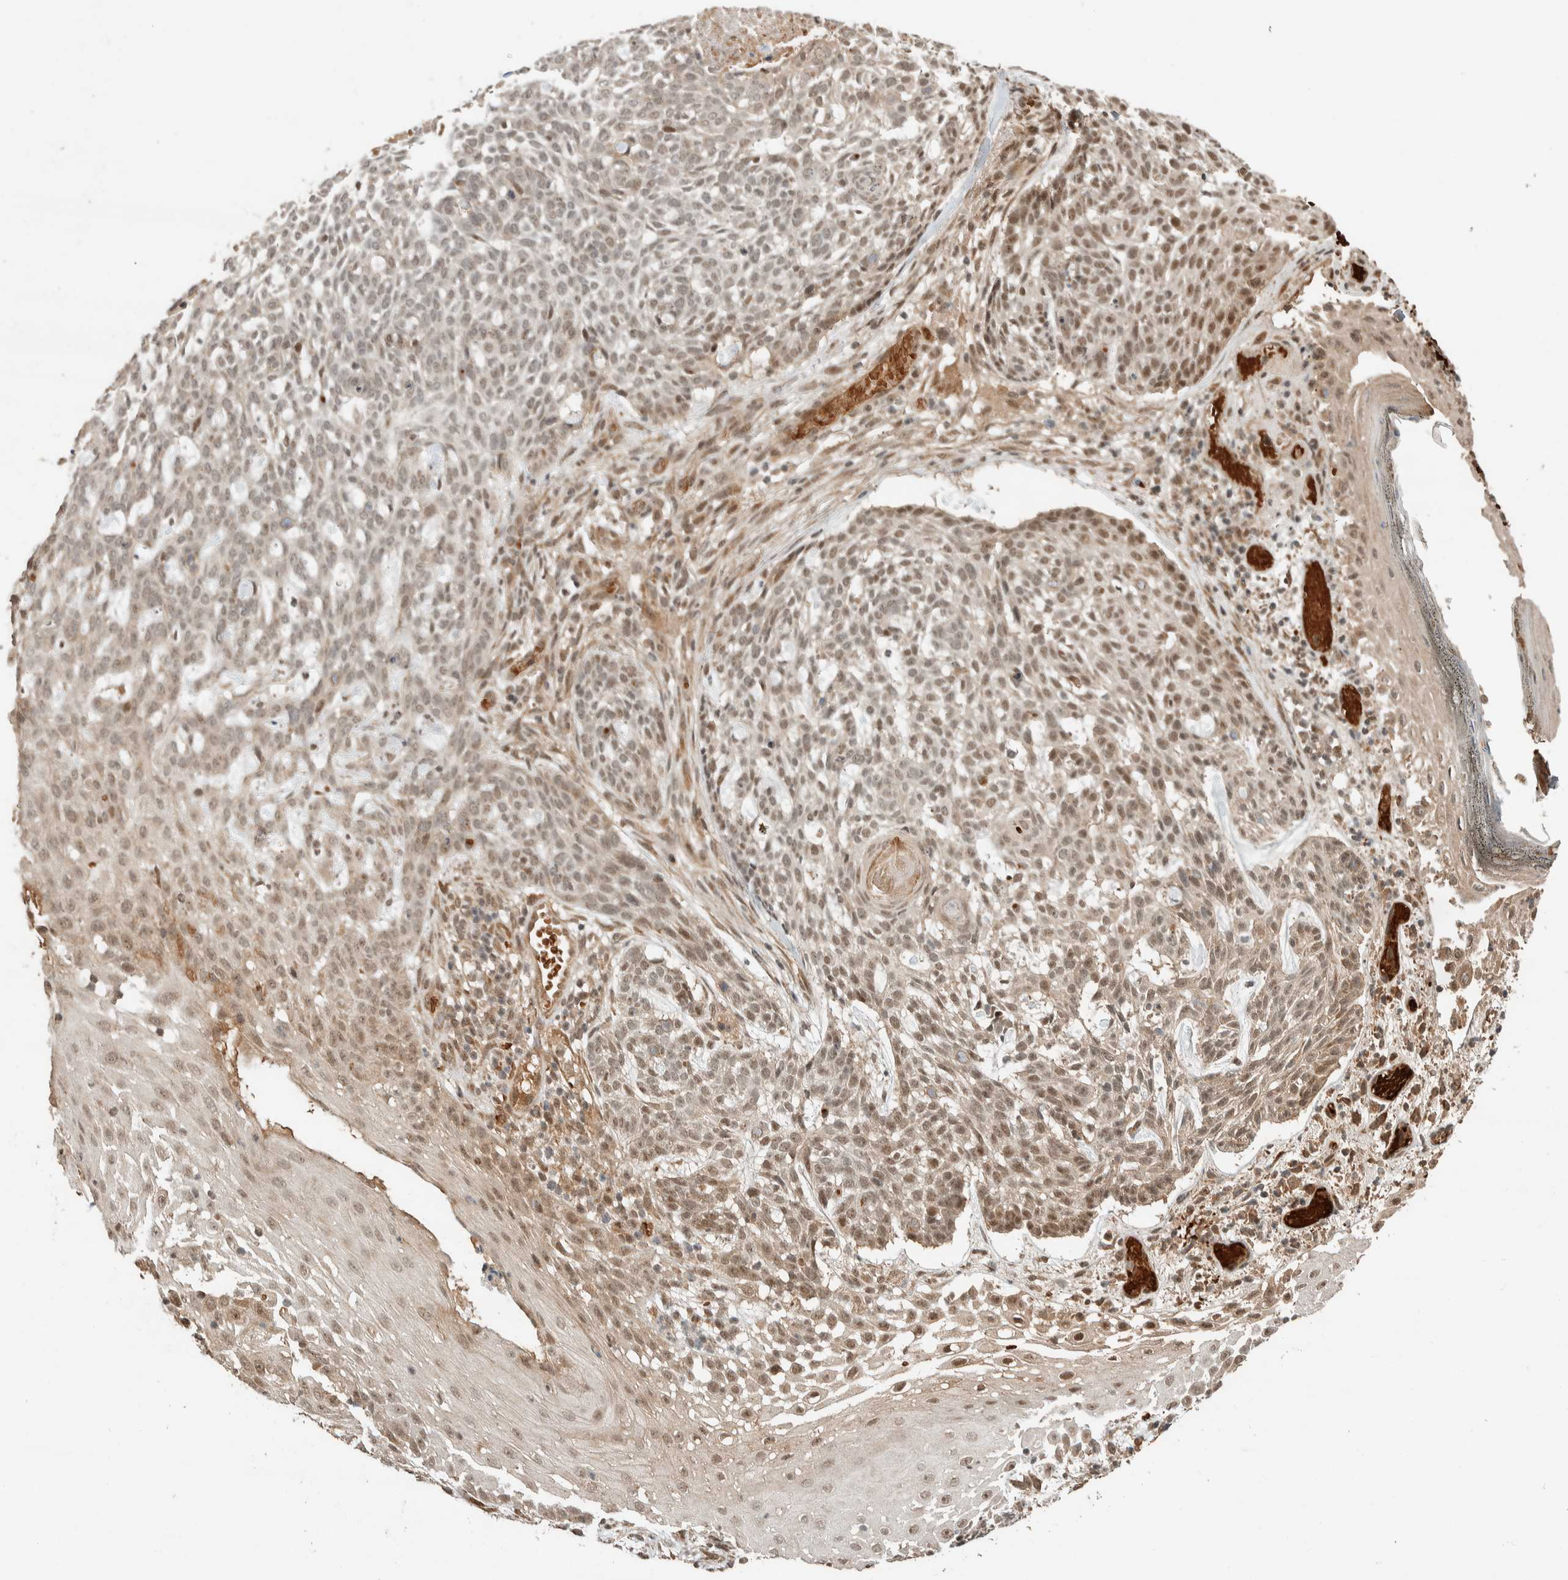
{"staining": {"intensity": "weak", "quantity": "25%-75%", "location": "nuclear"}, "tissue": "skin cancer", "cell_type": "Tumor cells", "image_type": "cancer", "snomed": [{"axis": "morphology", "description": "Basal cell carcinoma"}, {"axis": "topography", "description": "Skin"}], "caption": "Skin cancer (basal cell carcinoma) was stained to show a protein in brown. There is low levels of weak nuclear expression in approximately 25%-75% of tumor cells. The staining was performed using DAB (3,3'-diaminobenzidine), with brown indicating positive protein expression. Nuclei are stained blue with hematoxylin.", "gene": "ZBTB2", "patient": {"sex": "female", "age": 64}}